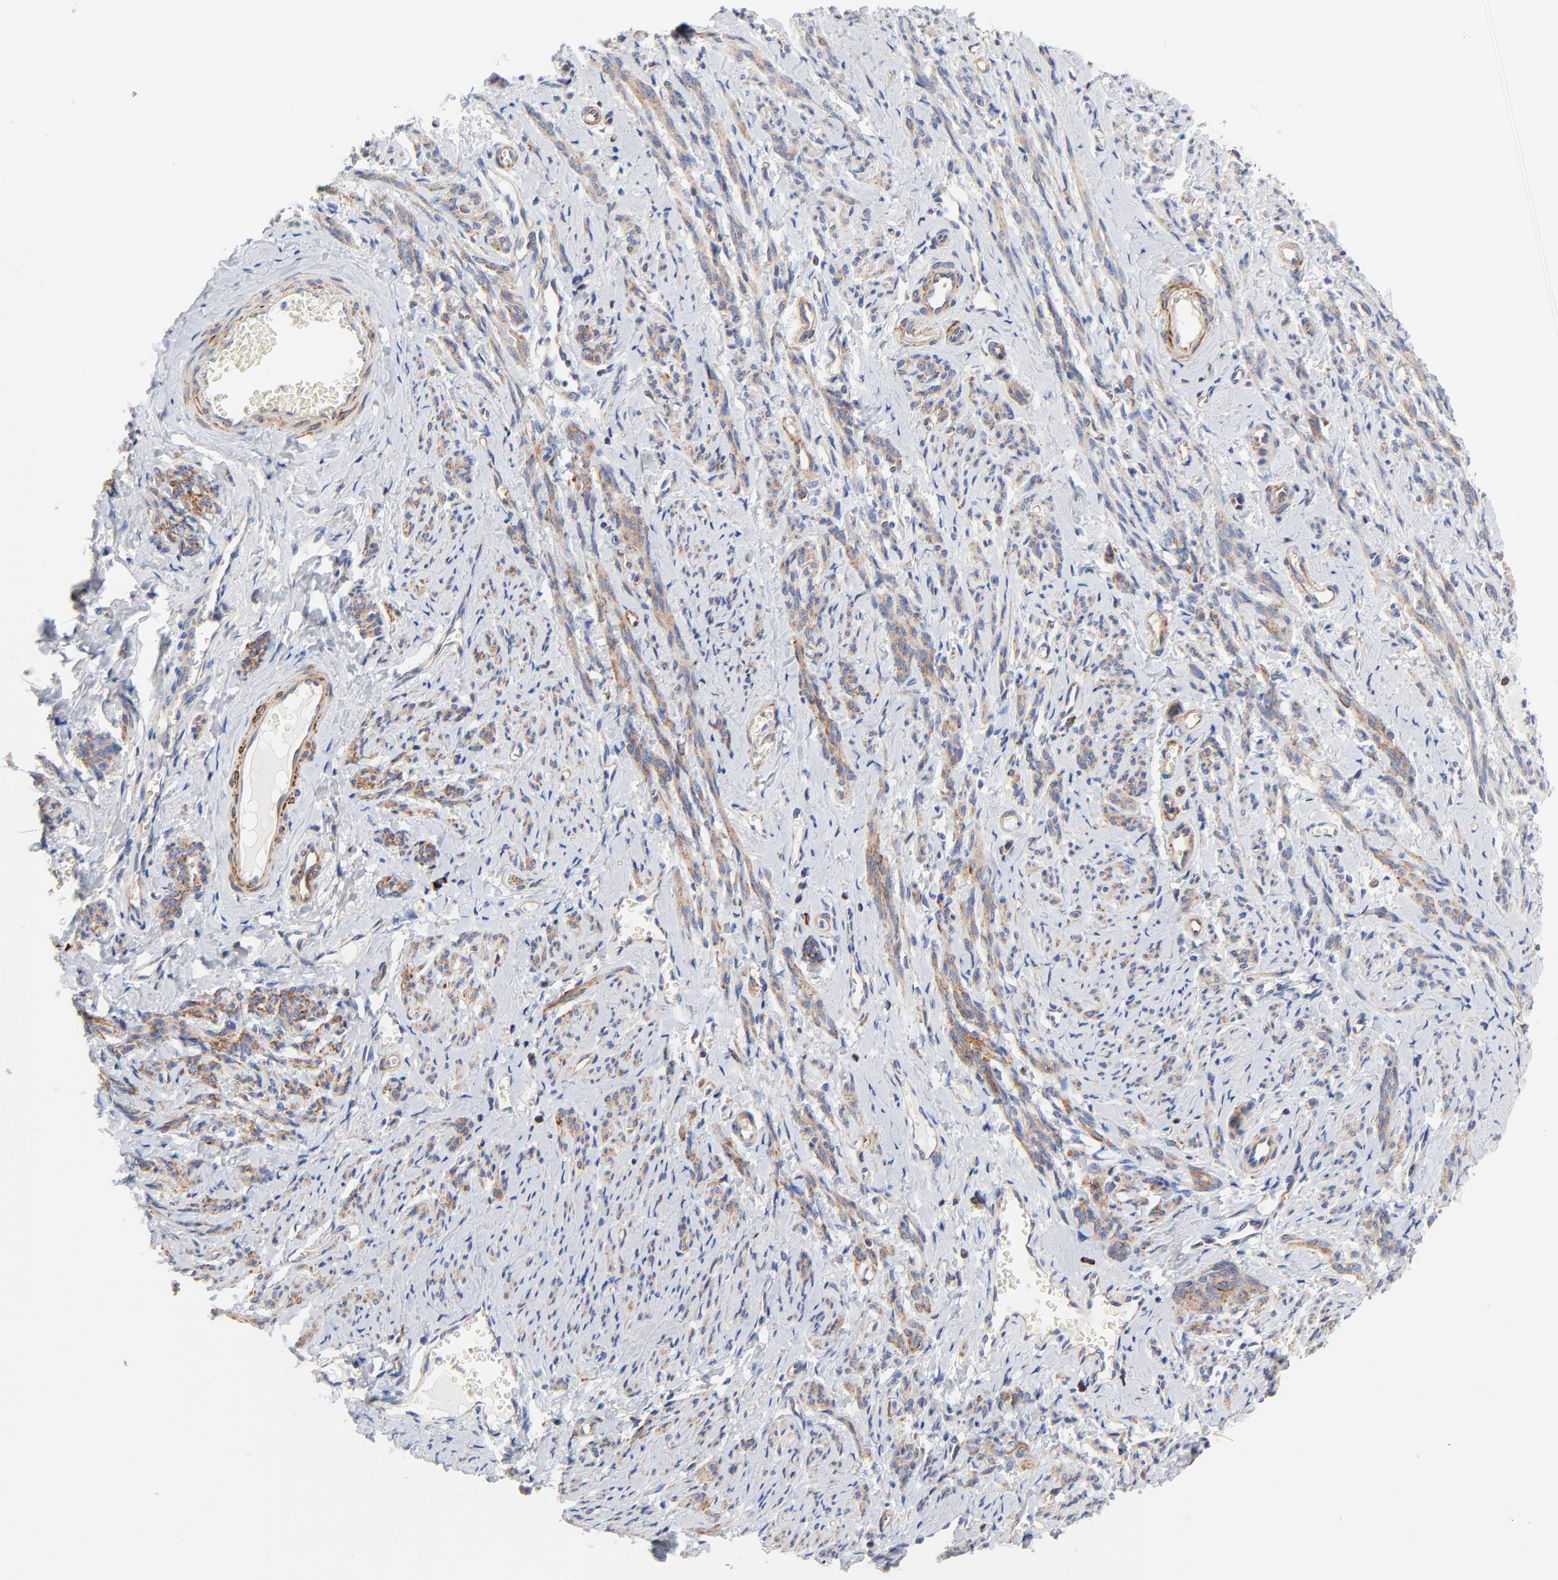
{"staining": {"intensity": "moderate", "quantity": ">75%", "location": "cytoplasmic/membranous"}, "tissue": "smooth muscle", "cell_type": "Smooth muscle cells", "image_type": "normal", "snomed": [{"axis": "morphology", "description": "Normal tissue, NOS"}, {"axis": "topography", "description": "Cervix"}, {"axis": "topography", "description": "Endometrium"}], "caption": "Smooth muscle stained with DAB IHC displays medium levels of moderate cytoplasmic/membranous positivity in approximately >75% of smooth muscle cells.", "gene": "CD2AP", "patient": {"sex": "female", "age": 65}}